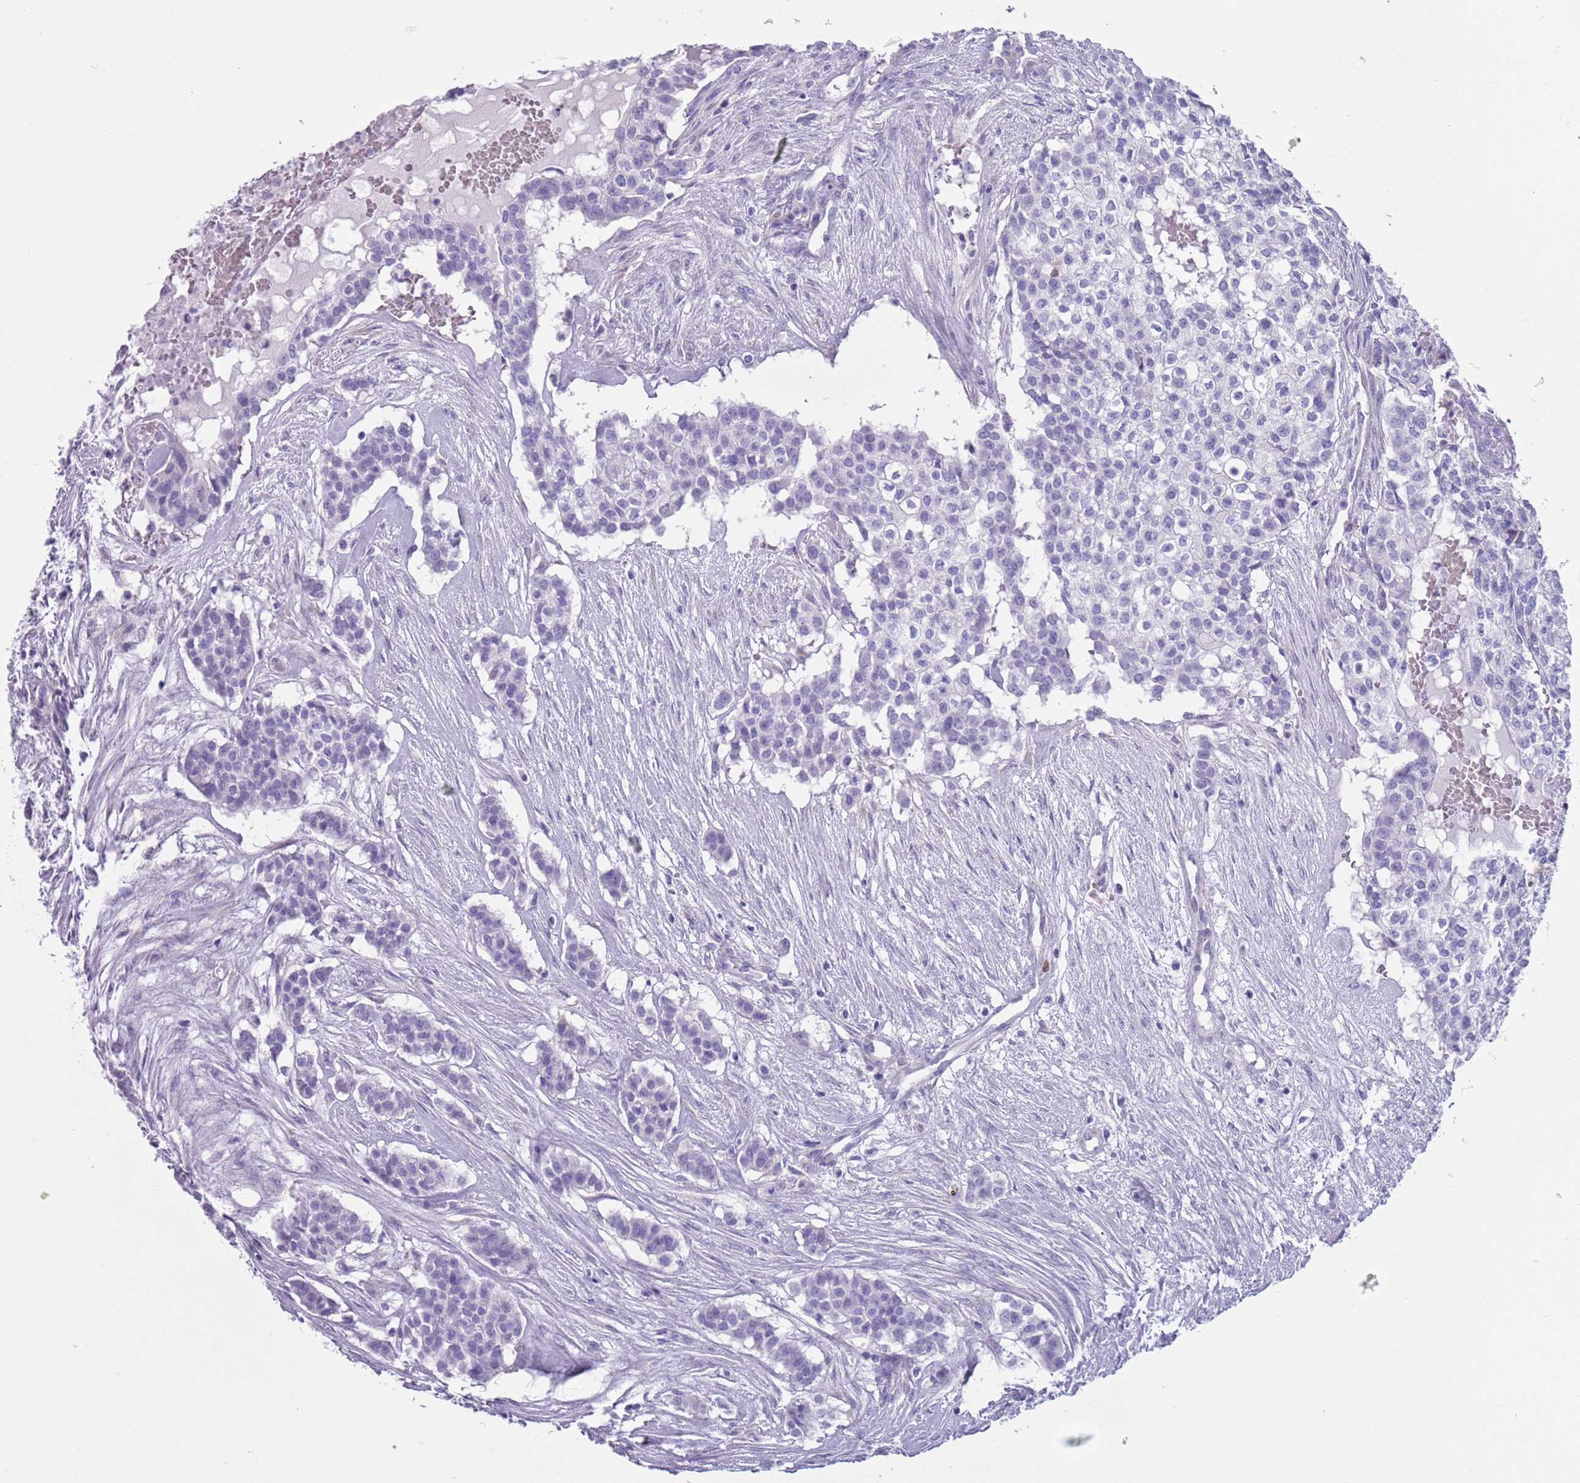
{"staining": {"intensity": "negative", "quantity": "none", "location": "none"}, "tissue": "head and neck cancer", "cell_type": "Tumor cells", "image_type": "cancer", "snomed": [{"axis": "morphology", "description": "Adenocarcinoma, NOS"}, {"axis": "topography", "description": "Head-Neck"}], "caption": "A high-resolution micrograph shows immunohistochemistry staining of head and neck cancer, which exhibits no significant positivity in tumor cells.", "gene": "LY6G5B", "patient": {"sex": "male", "age": 81}}